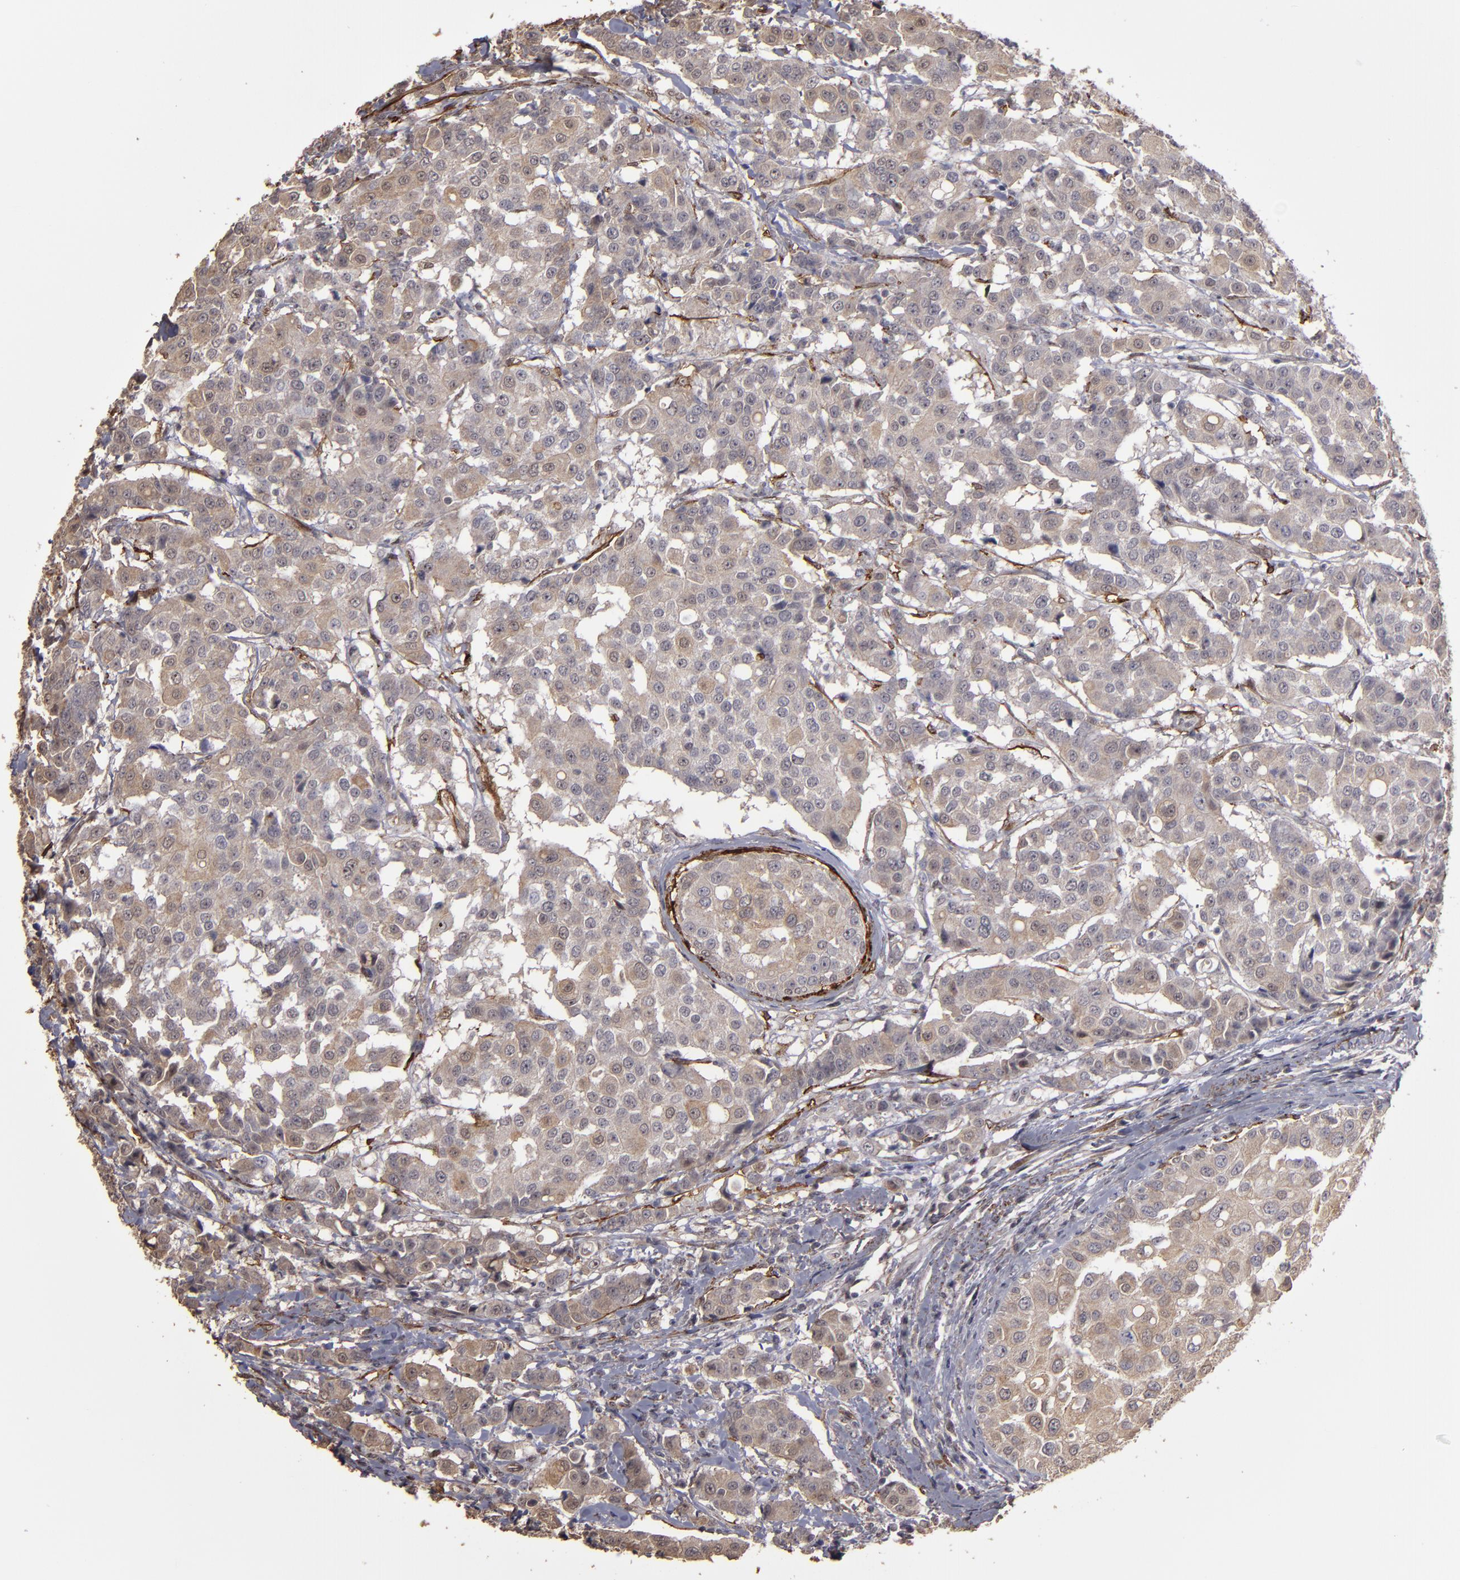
{"staining": {"intensity": "moderate", "quantity": ">75%", "location": "cytoplasmic/membranous"}, "tissue": "breast cancer", "cell_type": "Tumor cells", "image_type": "cancer", "snomed": [{"axis": "morphology", "description": "Duct carcinoma"}, {"axis": "topography", "description": "Breast"}], "caption": "Protein analysis of invasive ductal carcinoma (breast) tissue demonstrates moderate cytoplasmic/membranous expression in about >75% of tumor cells.", "gene": "CD55", "patient": {"sex": "female", "age": 27}}